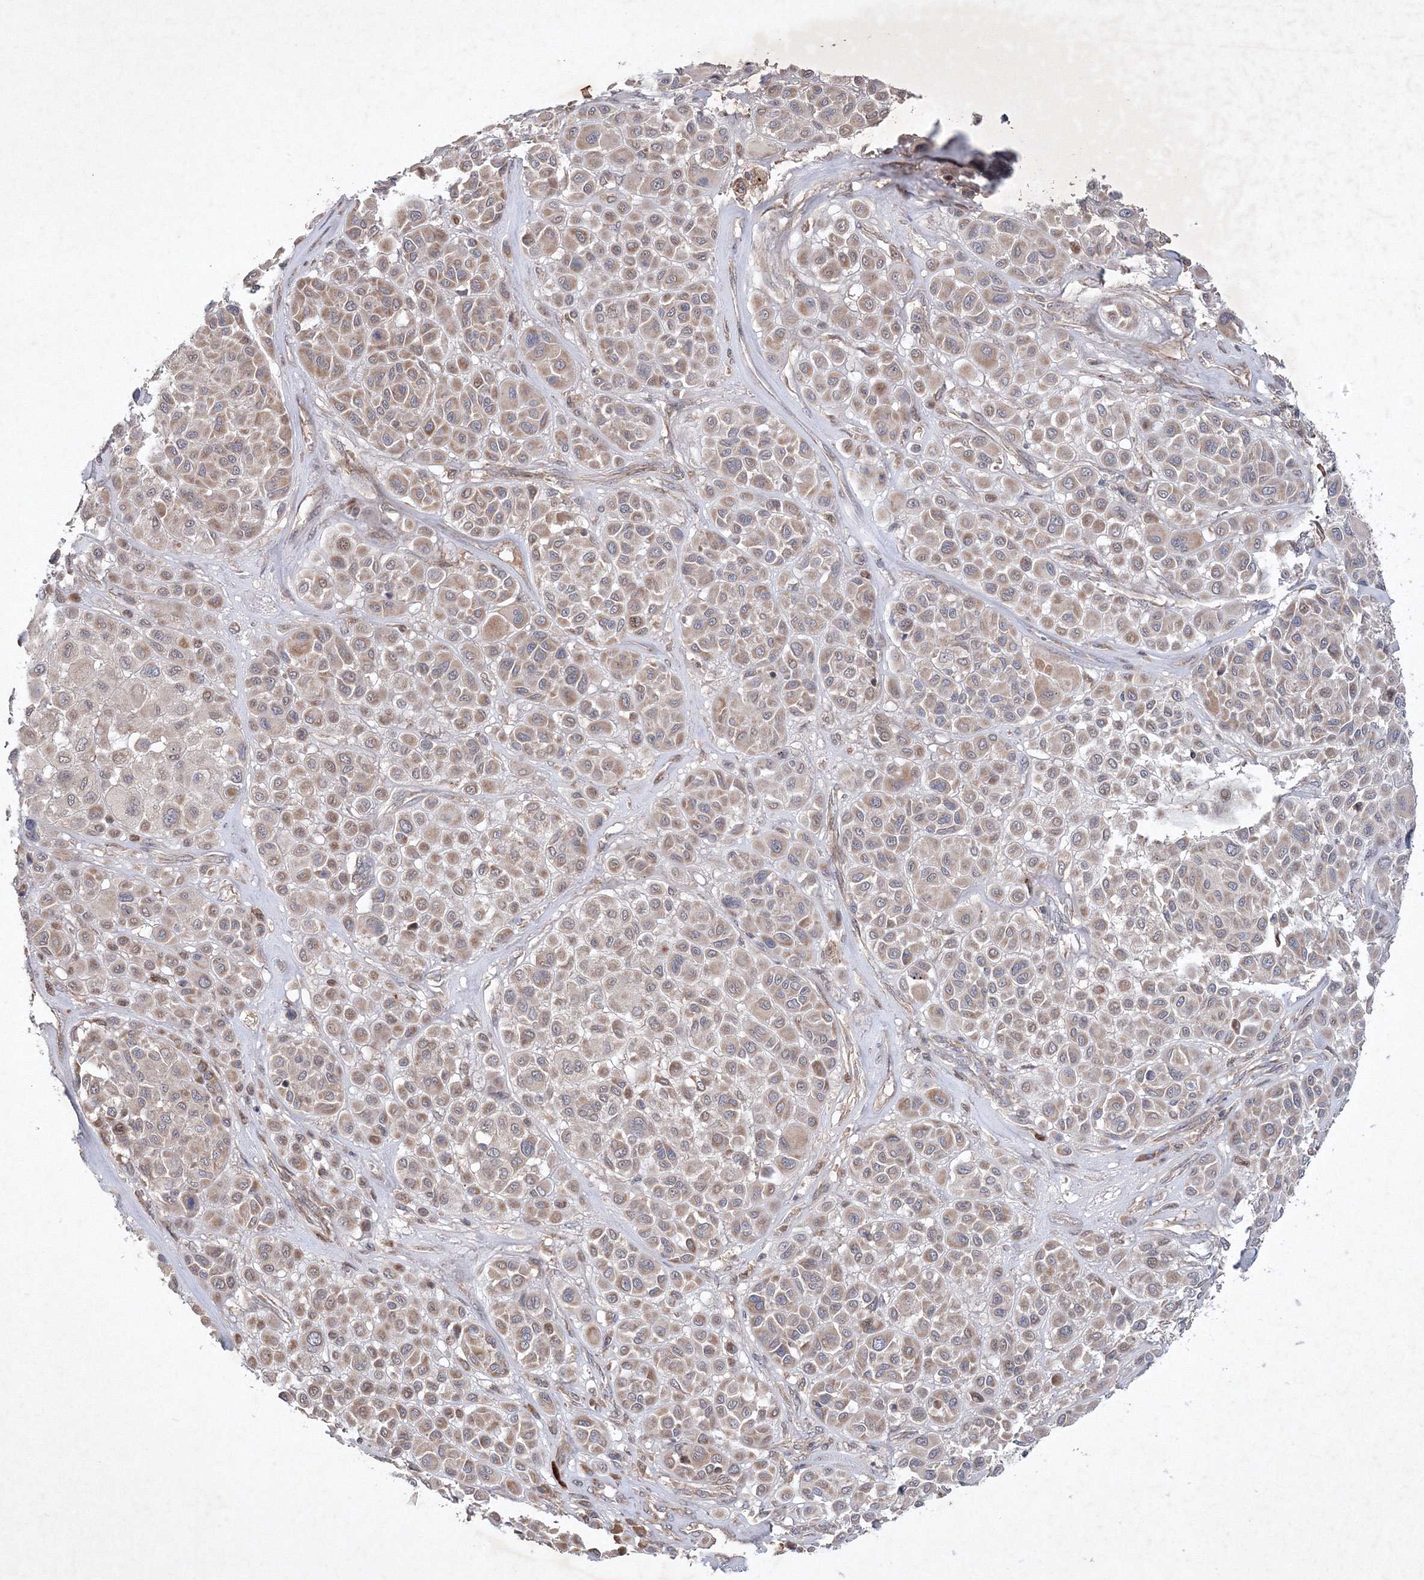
{"staining": {"intensity": "weak", "quantity": ">75%", "location": "cytoplasmic/membranous"}, "tissue": "melanoma", "cell_type": "Tumor cells", "image_type": "cancer", "snomed": [{"axis": "morphology", "description": "Malignant melanoma, Metastatic site"}, {"axis": "topography", "description": "Soft tissue"}], "caption": "DAB immunohistochemical staining of malignant melanoma (metastatic site) reveals weak cytoplasmic/membranous protein expression in about >75% of tumor cells.", "gene": "NOA1", "patient": {"sex": "male", "age": 41}}